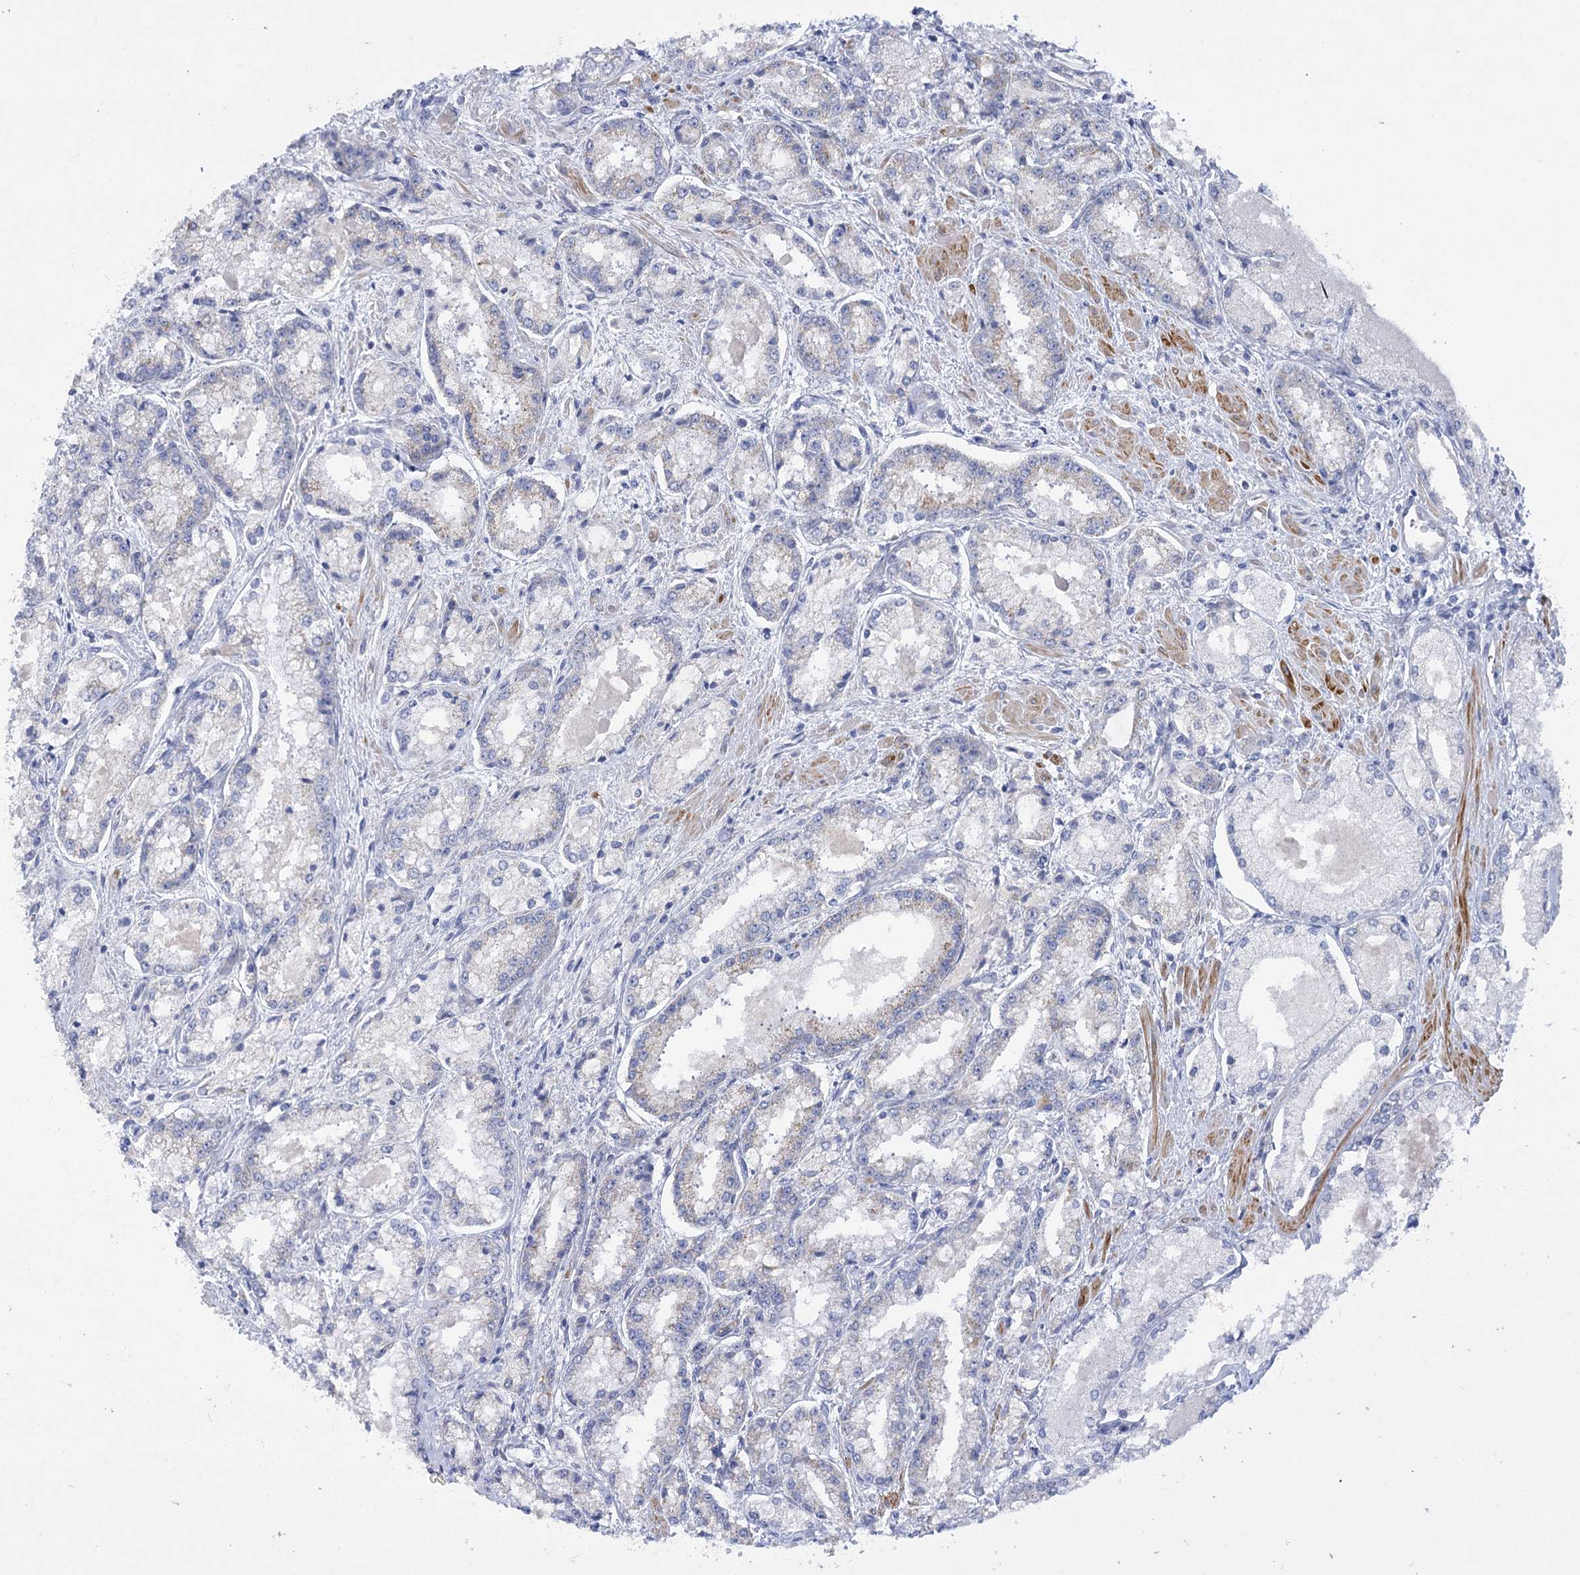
{"staining": {"intensity": "negative", "quantity": "none", "location": "none"}, "tissue": "prostate cancer", "cell_type": "Tumor cells", "image_type": "cancer", "snomed": [{"axis": "morphology", "description": "Adenocarcinoma, Low grade"}, {"axis": "topography", "description": "Prostate"}], "caption": "There is no significant positivity in tumor cells of low-grade adenocarcinoma (prostate).", "gene": "DHTKD1", "patient": {"sex": "male", "age": 74}}